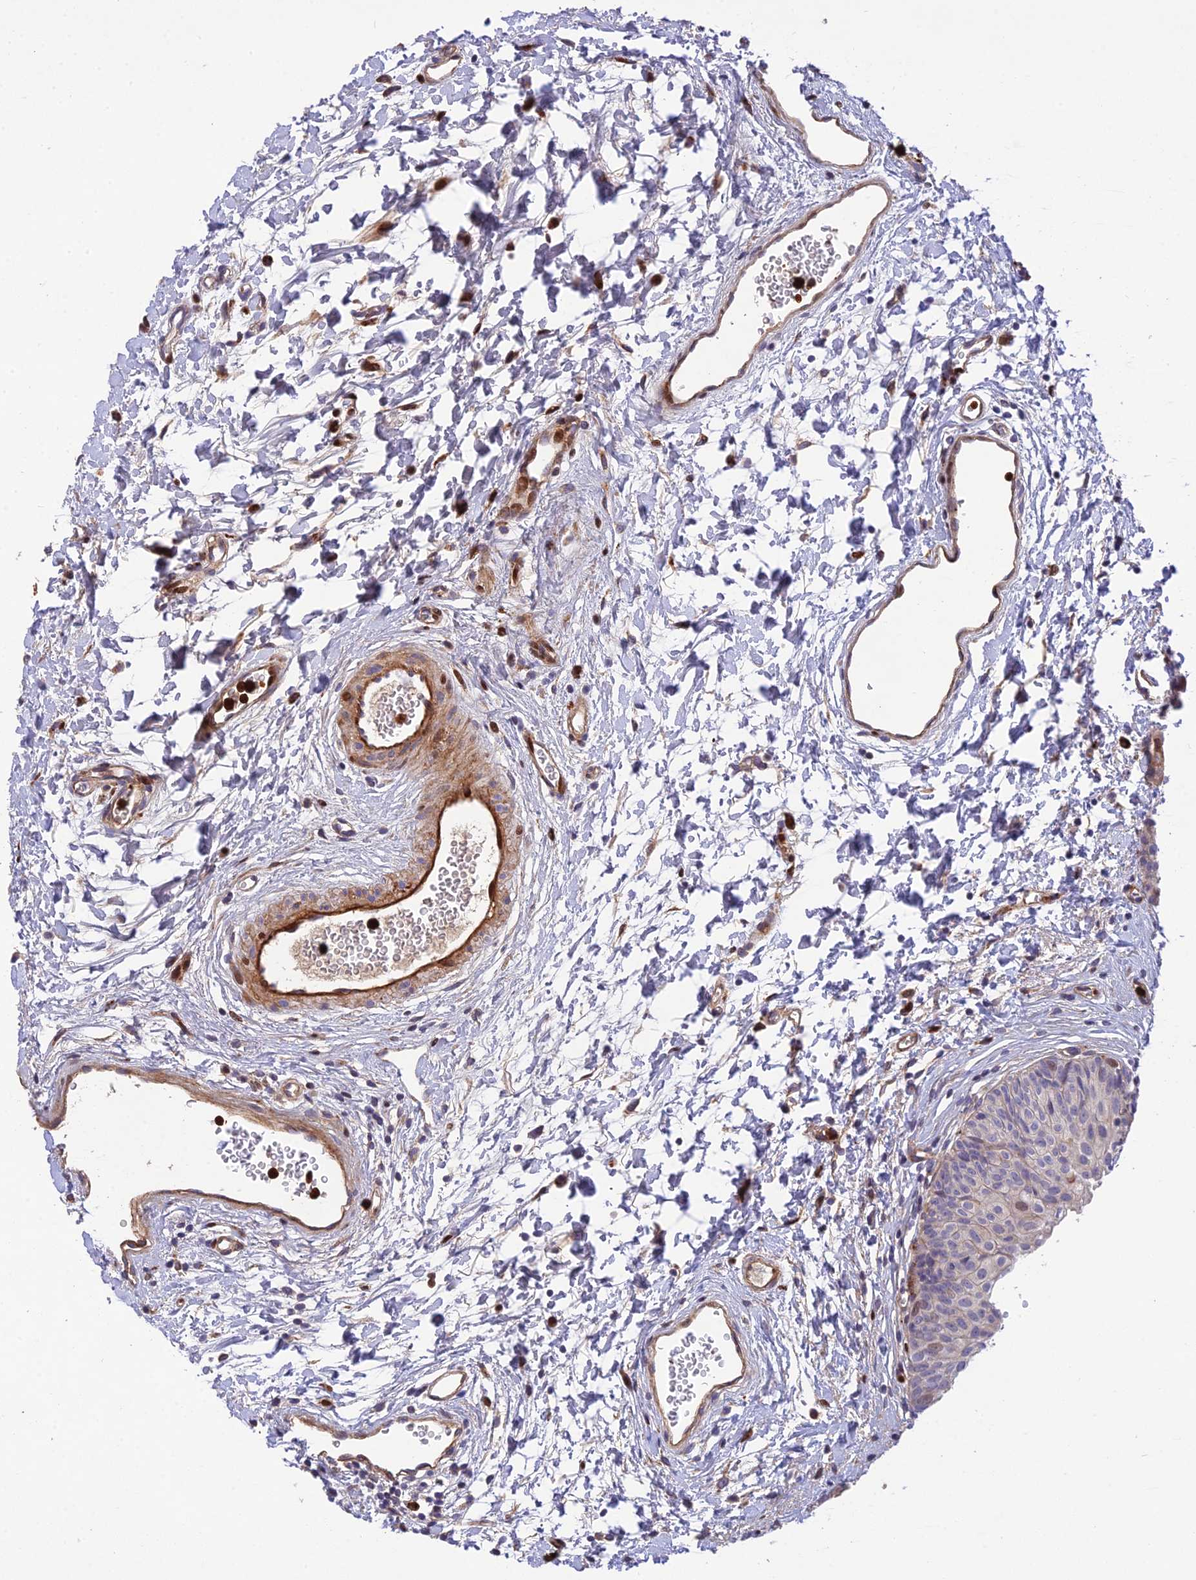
{"staining": {"intensity": "moderate", "quantity": "<25%", "location": "cytoplasmic/membranous"}, "tissue": "urinary bladder", "cell_type": "Urothelial cells", "image_type": "normal", "snomed": [{"axis": "morphology", "description": "Normal tissue, NOS"}, {"axis": "topography", "description": "Urinary bladder"}], "caption": "A photomicrograph of urinary bladder stained for a protein shows moderate cytoplasmic/membranous brown staining in urothelial cells. (DAB = brown stain, brightfield microscopy at high magnification).", "gene": "CPSF4L", "patient": {"sex": "male", "age": 51}}